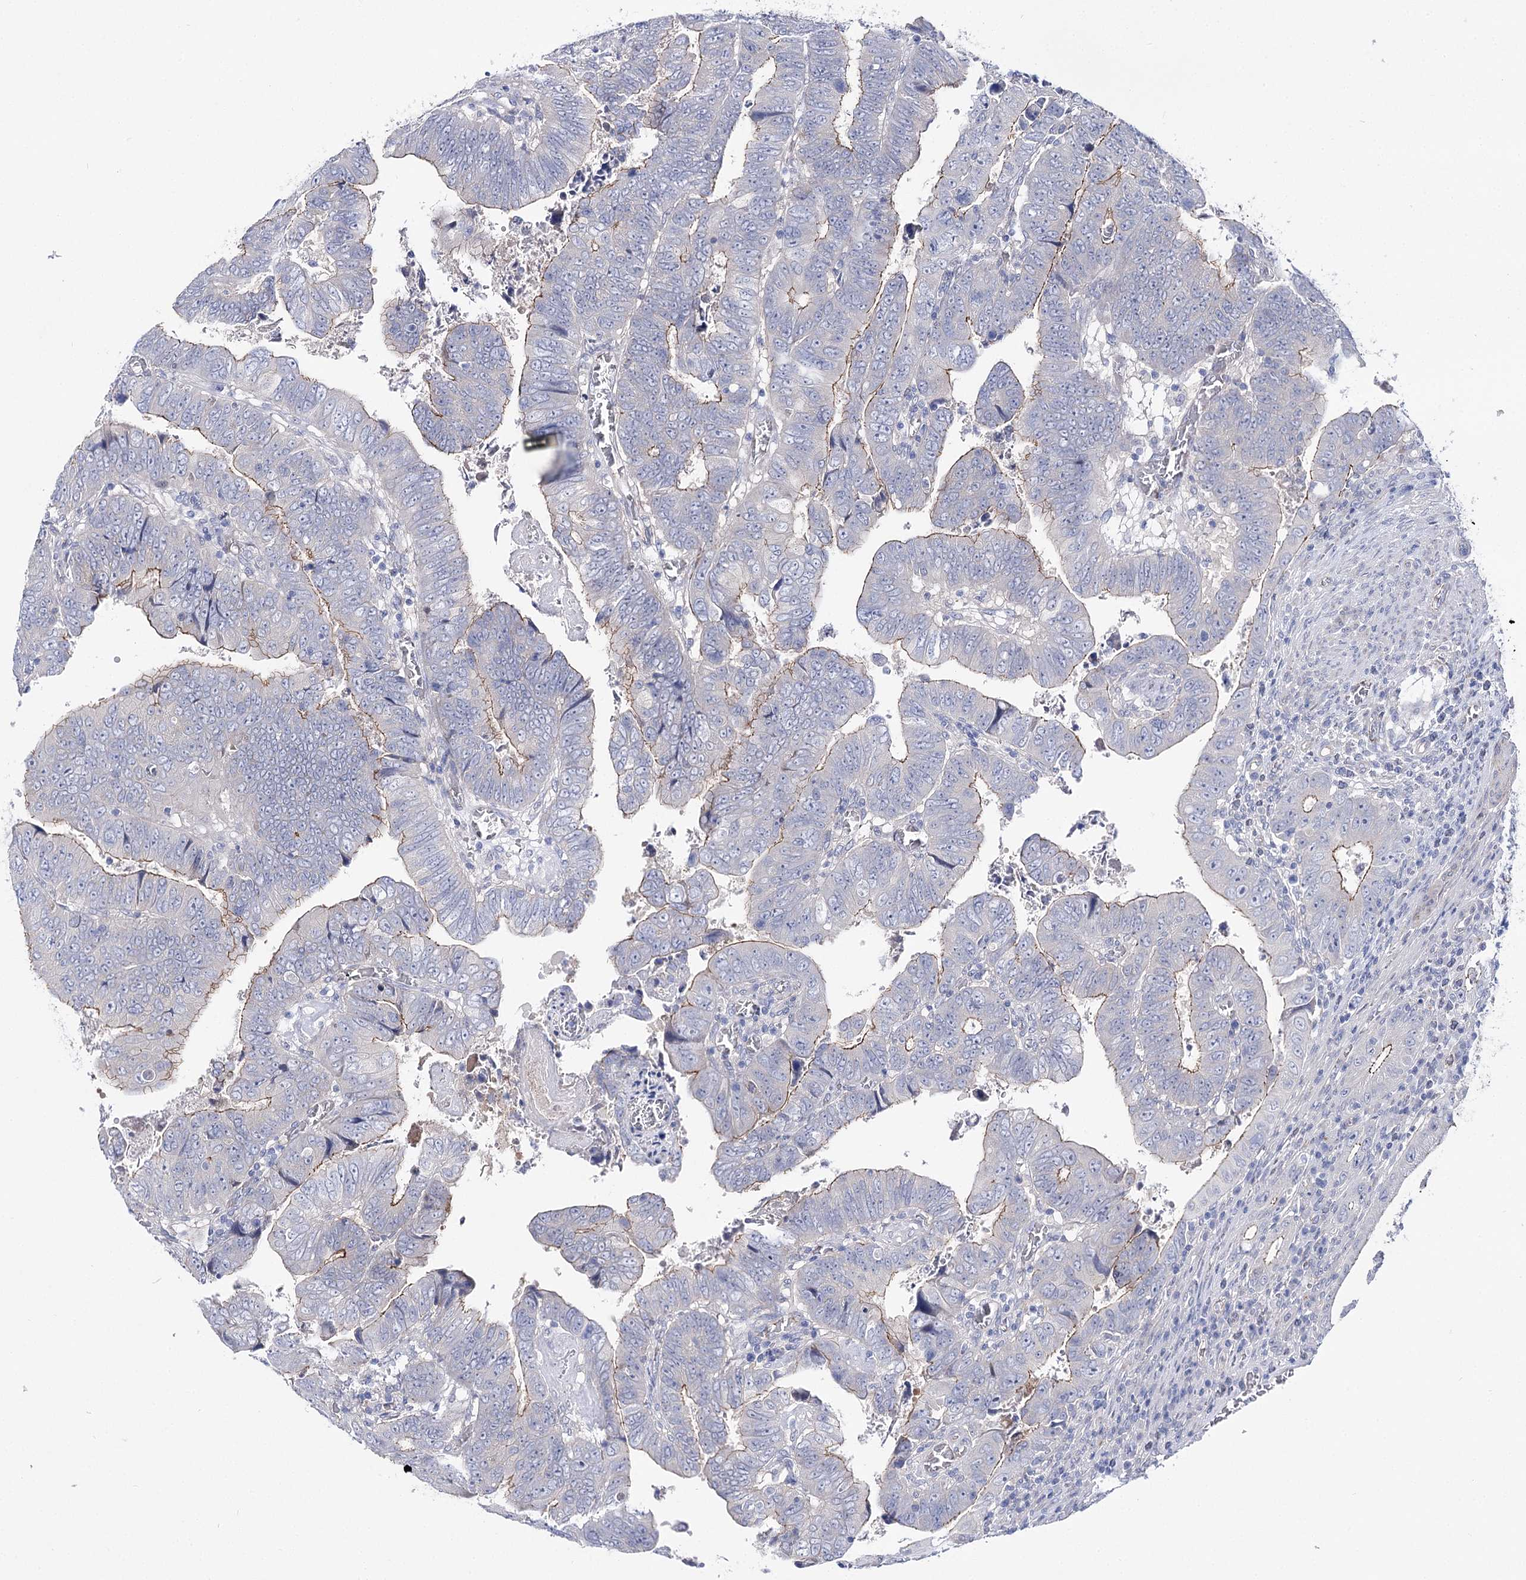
{"staining": {"intensity": "weak", "quantity": "25%-75%", "location": "cytoplasmic/membranous"}, "tissue": "colorectal cancer", "cell_type": "Tumor cells", "image_type": "cancer", "snomed": [{"axis": "morphology", "description": "Normal tissue, NOS"}, {"axis": "morphology", "description": "Adenocarcinoma, NOS"}, {"axis": "topography", "description": "Rectum"}], "caption": "High-power microscopy captured an immunohistochemistry (IHC) image of adenocarcinoma (colorectal), revealing weak cytoplasmic/membranous staining in about 25%-75% of tumor cells.", "gene": "NRAP", "patient": {"sex": "female", "age": 65}}